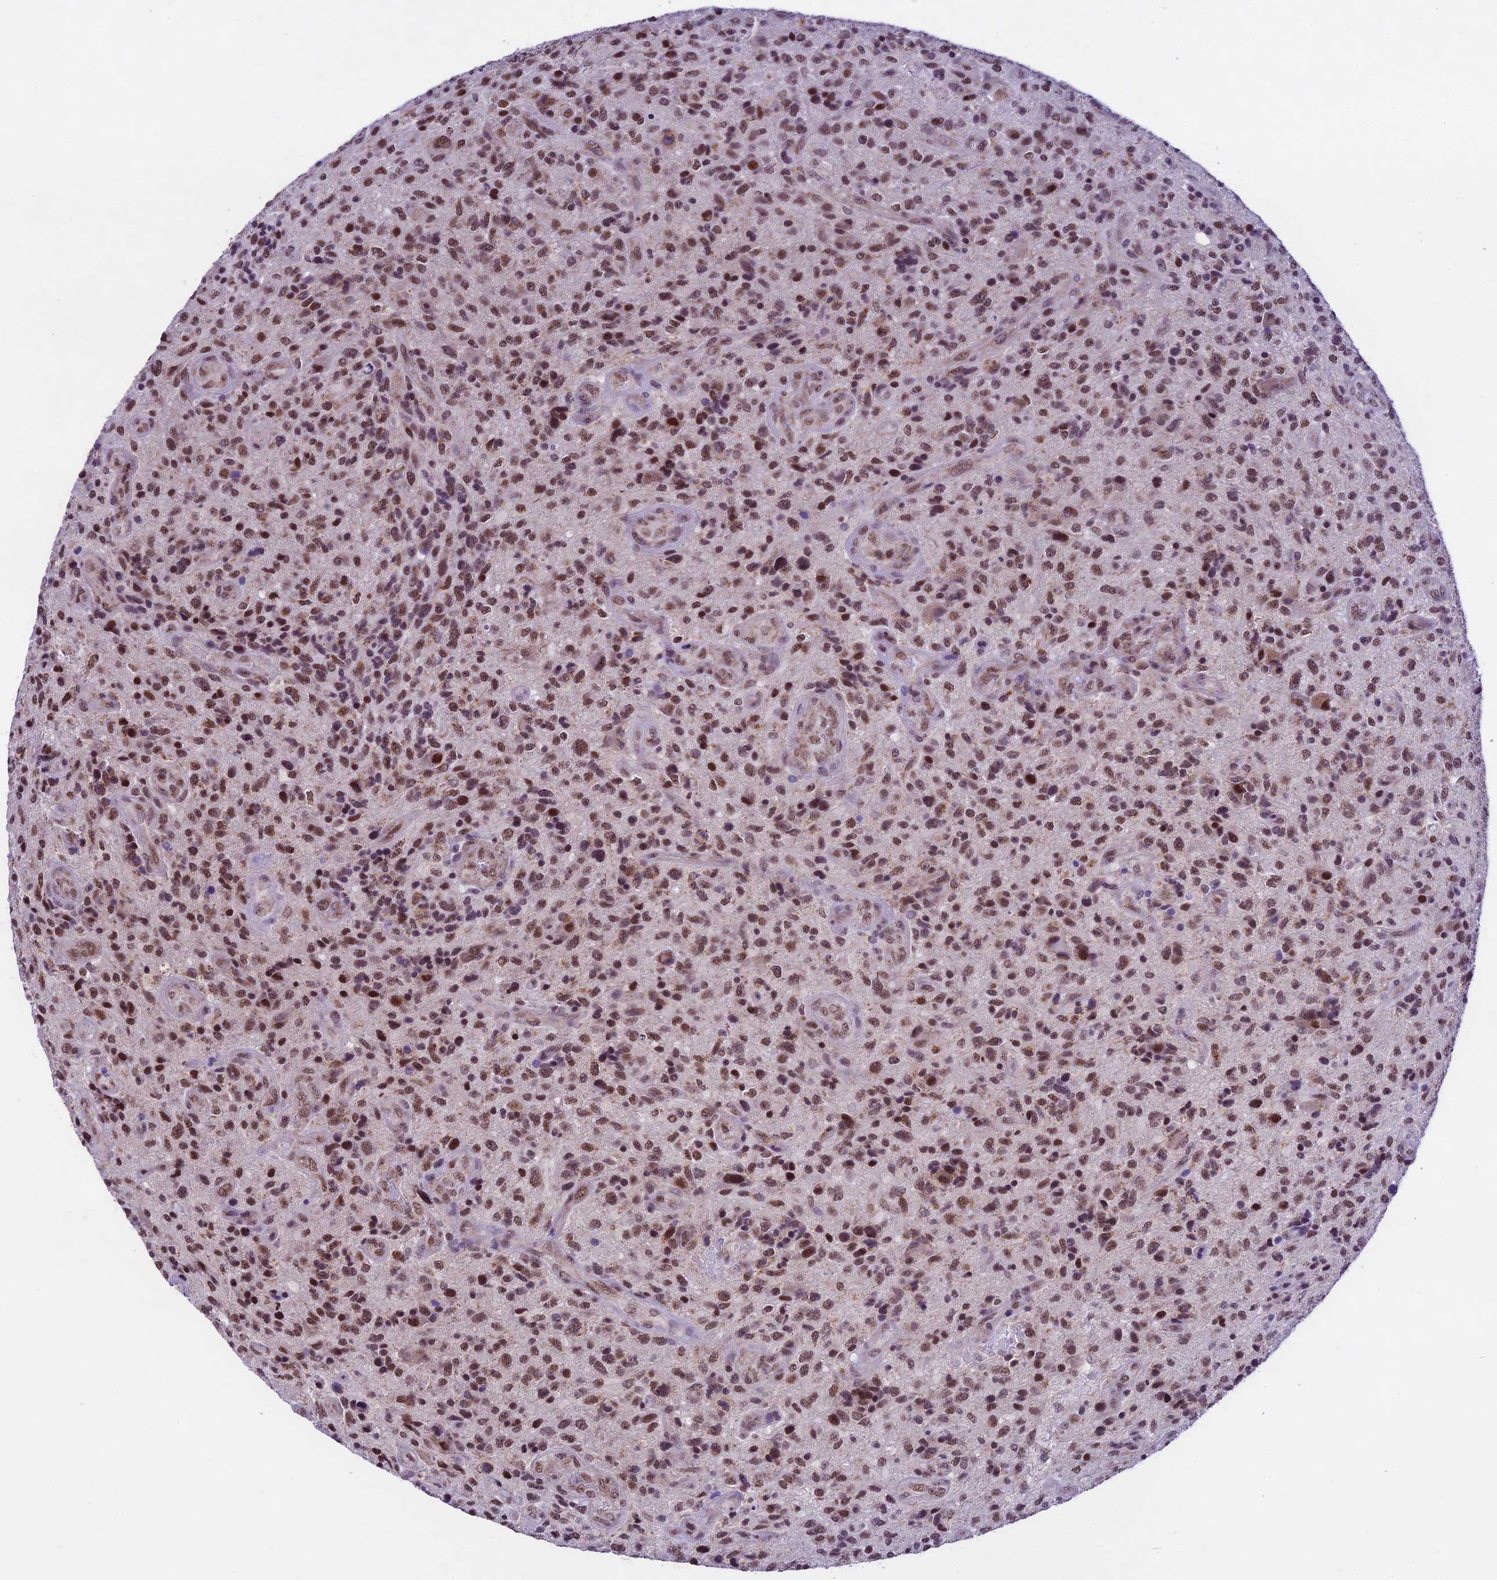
{"staining": {"intensity": "moderate", "quantity": ">75%", "location": "nuclear"}, "tissue": "glioma", "cell_type": "Tumor cells", "image_type": "cancer", "snomed": [{"axis": "morphology", "description": "Glioma, malignant, High grade"}, {"axis": "topography", "description": "Brain"}], "caption": "Immunohistochemistry (IHC) (DAB) staining of glioma demonstrates moderate nuclear protein staining in approximately >75% of tumor cells.", "gene": "CARS2", "patient": {"sex": "male", "age": 47}}